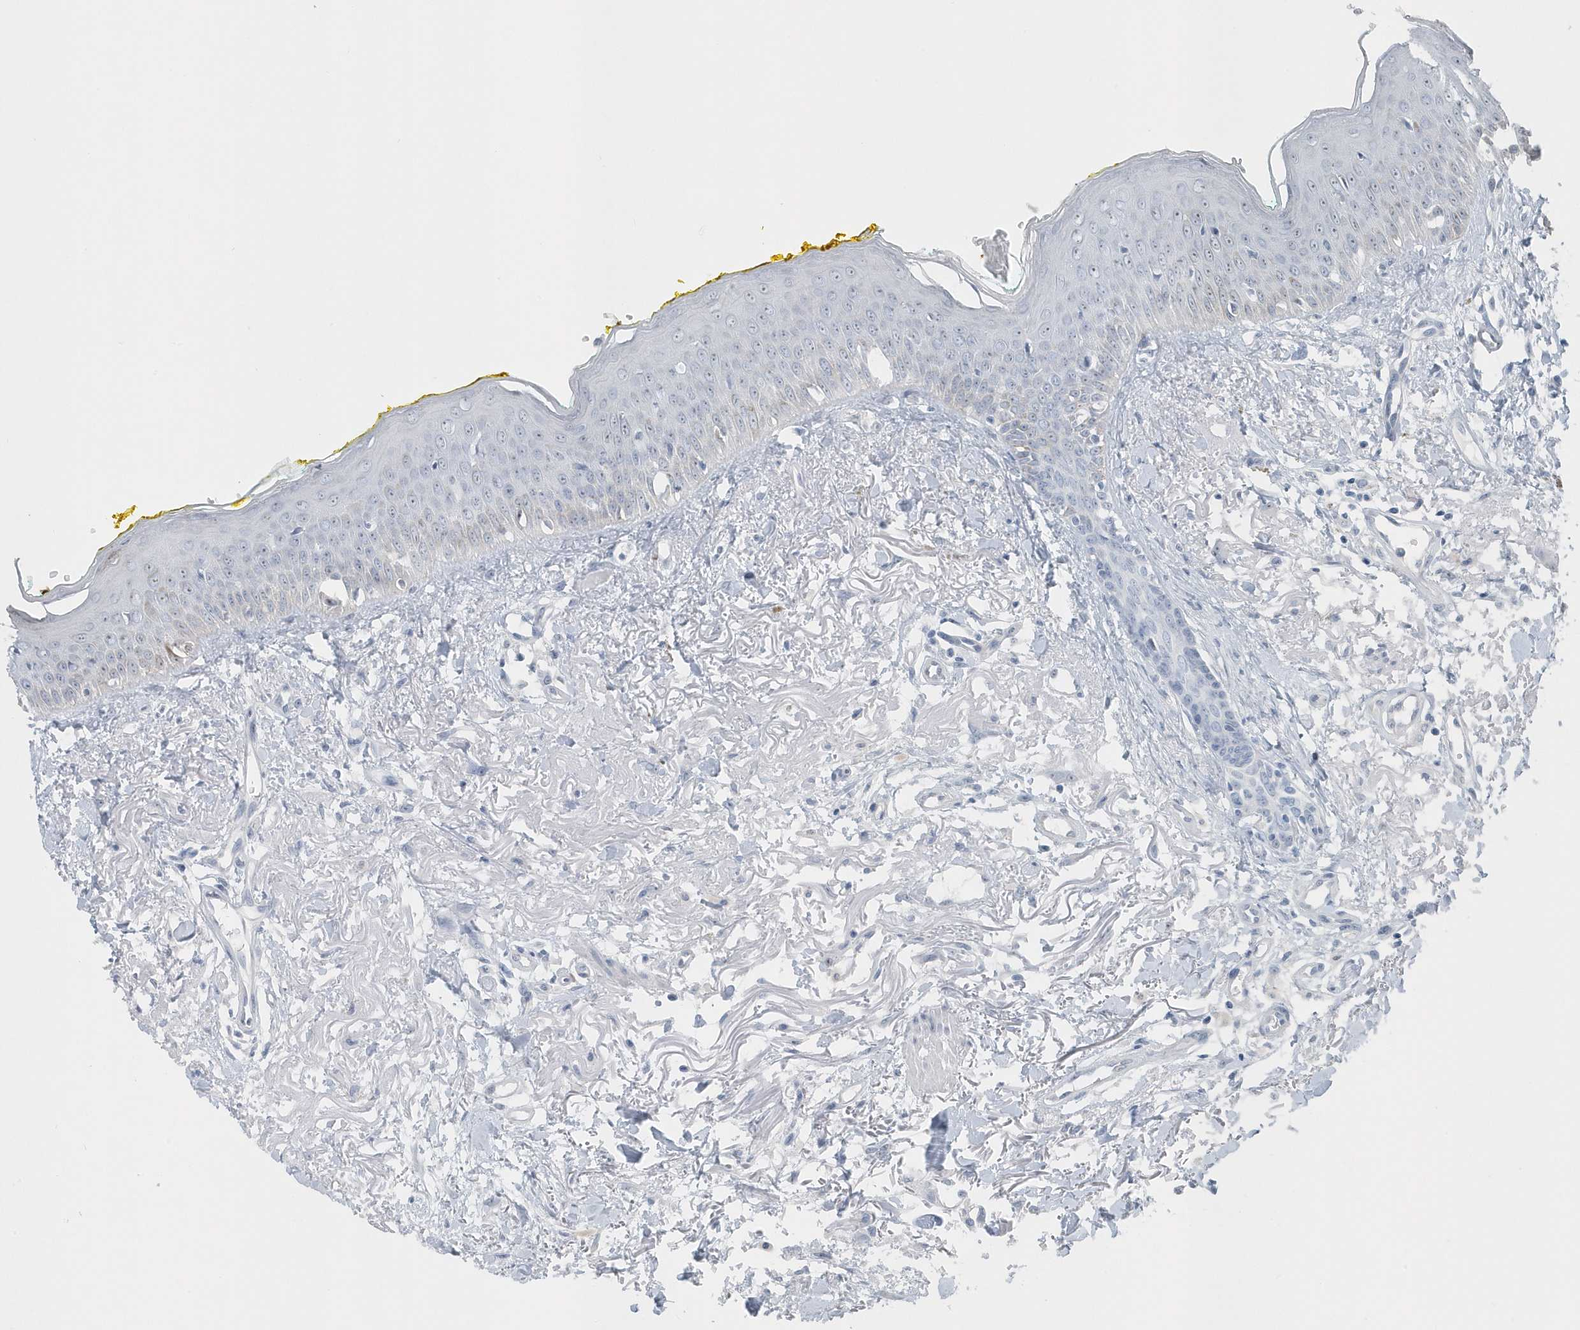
{"staining": {"intensity": "moderate", "quantity": "25%-75%", "location": "nuclear"}, "tissue": "oral mucosa", "cell_type": "Squamous epithelial cells", "image_type": "normal", "snomed": [{"axis": "morphology", "description": "Normal tissue, NOS"}, {"axis": "topography", "description": "Oral tissue"}], "caption": "Protein expression analysis of normal oral mucosa shows moderate nuclear positivity in about 25%-75% of squamous epithelial cells. The protein is shown in brown color, while the nuclei are stained blue.", "gene": "RPF2", "patient": {"sex": "female", "age": 70}}